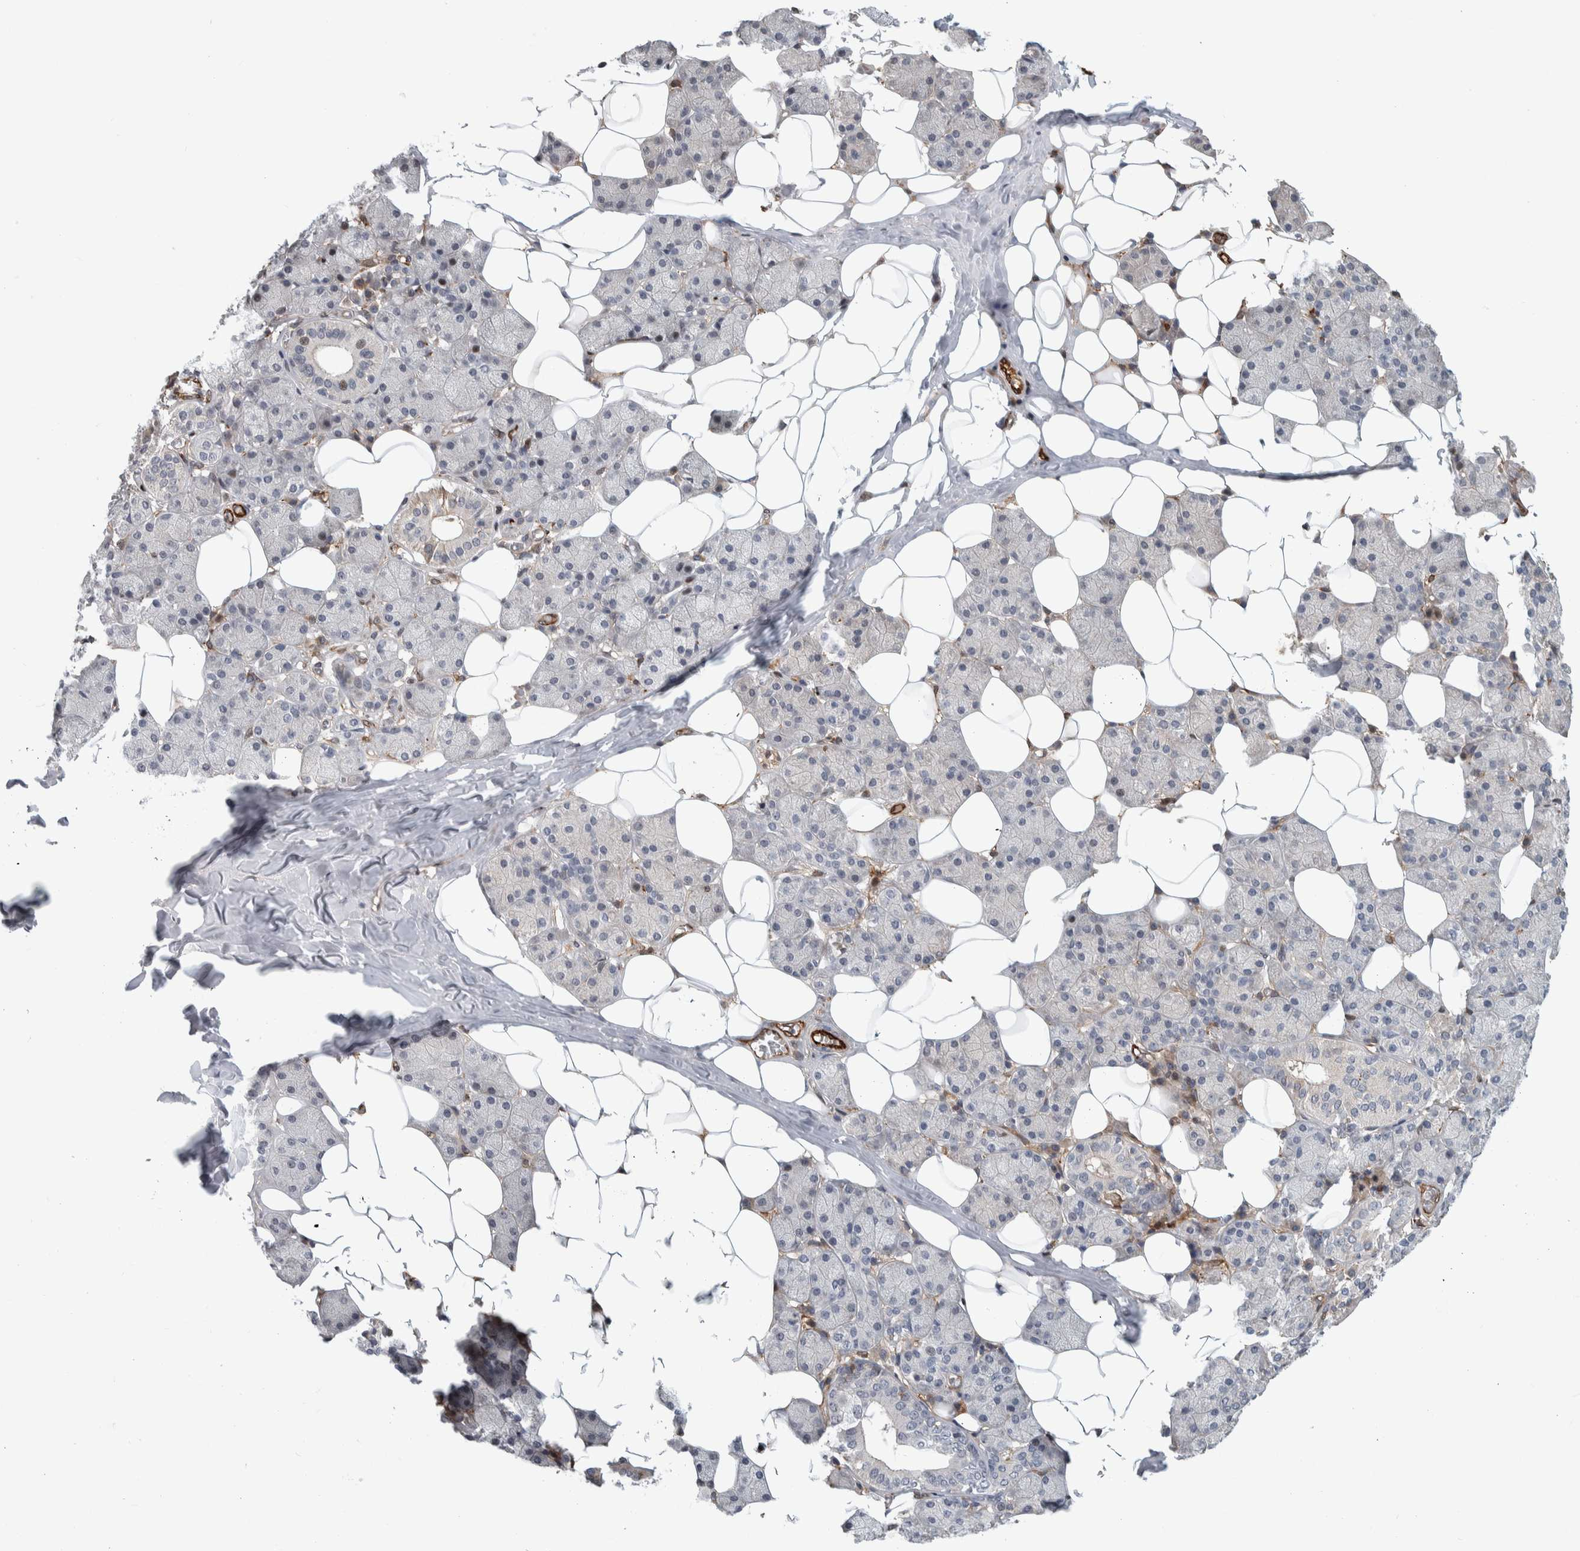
{"staining": {"intensity": "weak", "quantity": "<25%", "location": "cytoplasmic/membranous,nuclear"}, "tissue": "salivary gland", "cell_type": "Glandular cells", "image_type": "normal", "snomed": [{"axis": "morphology", "description": "Normal tissue, NOS"}, {"axis": "topography", "description": "Salivary gland"}], "caption": "A high-resolution micrograph shows immunohistochemistry staining of unremarkable salivary gland, which displays no significant expression in glandular cells.", "gene": "MSL1", "patient": {"sex": "female", "age": 33}}